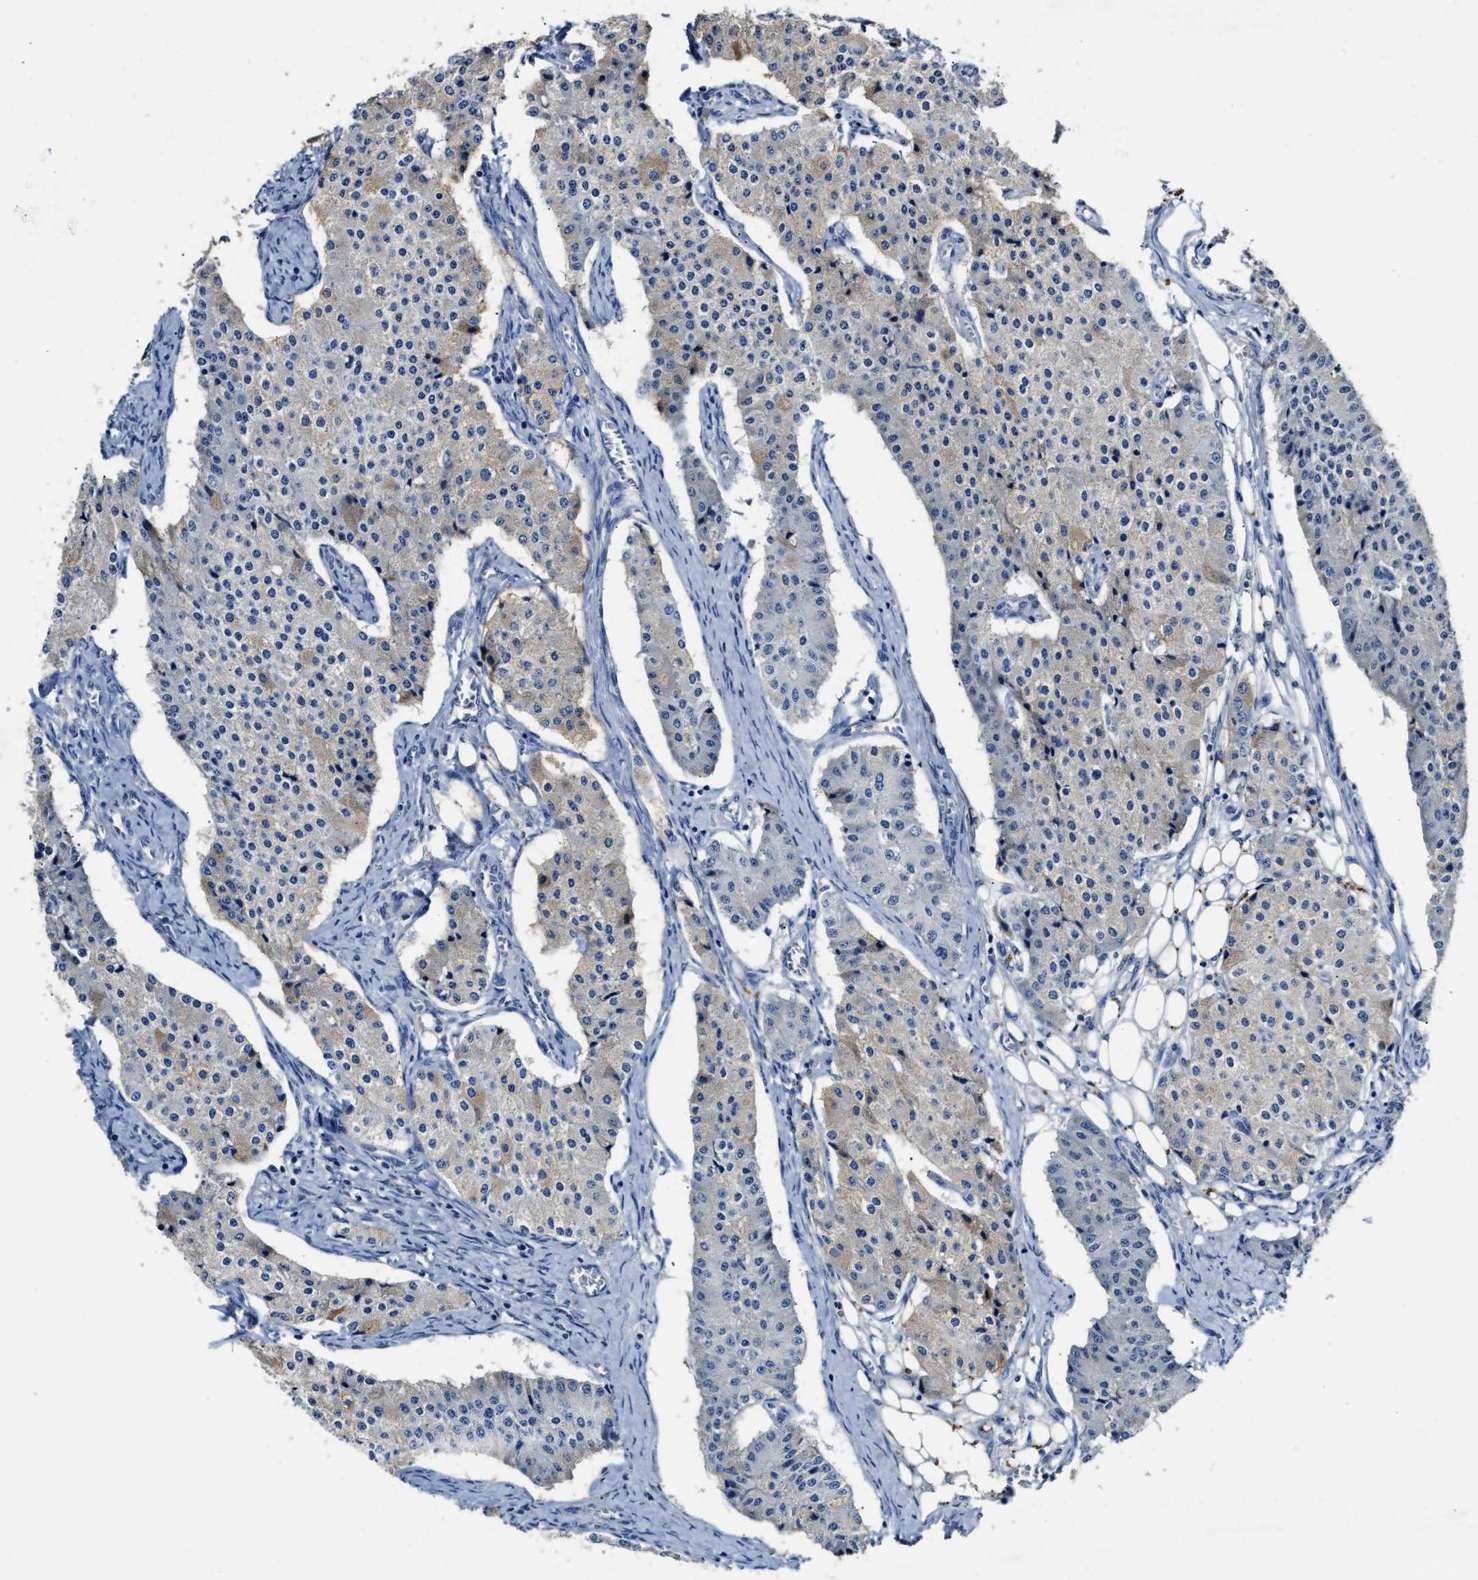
{"staining": {"intensity": "negative", "quantity": "none", "location": "none"}, "tissue": "carcinoid", "cell_type": "Tumor cells", "image_type": "cancer", "snomed": [{"axis": "morphology", "description": "Carcinoid, malignant, NOS"}, {"axis": "topography", "description": "Colon"}], "caption": "Human carcinoid stained for a protein using immunohistochemistry (IHC) exhibits no staining in tumor cells.", "gene": "SLCO2B1", "patient": {"sex": "female", "age": 52}}